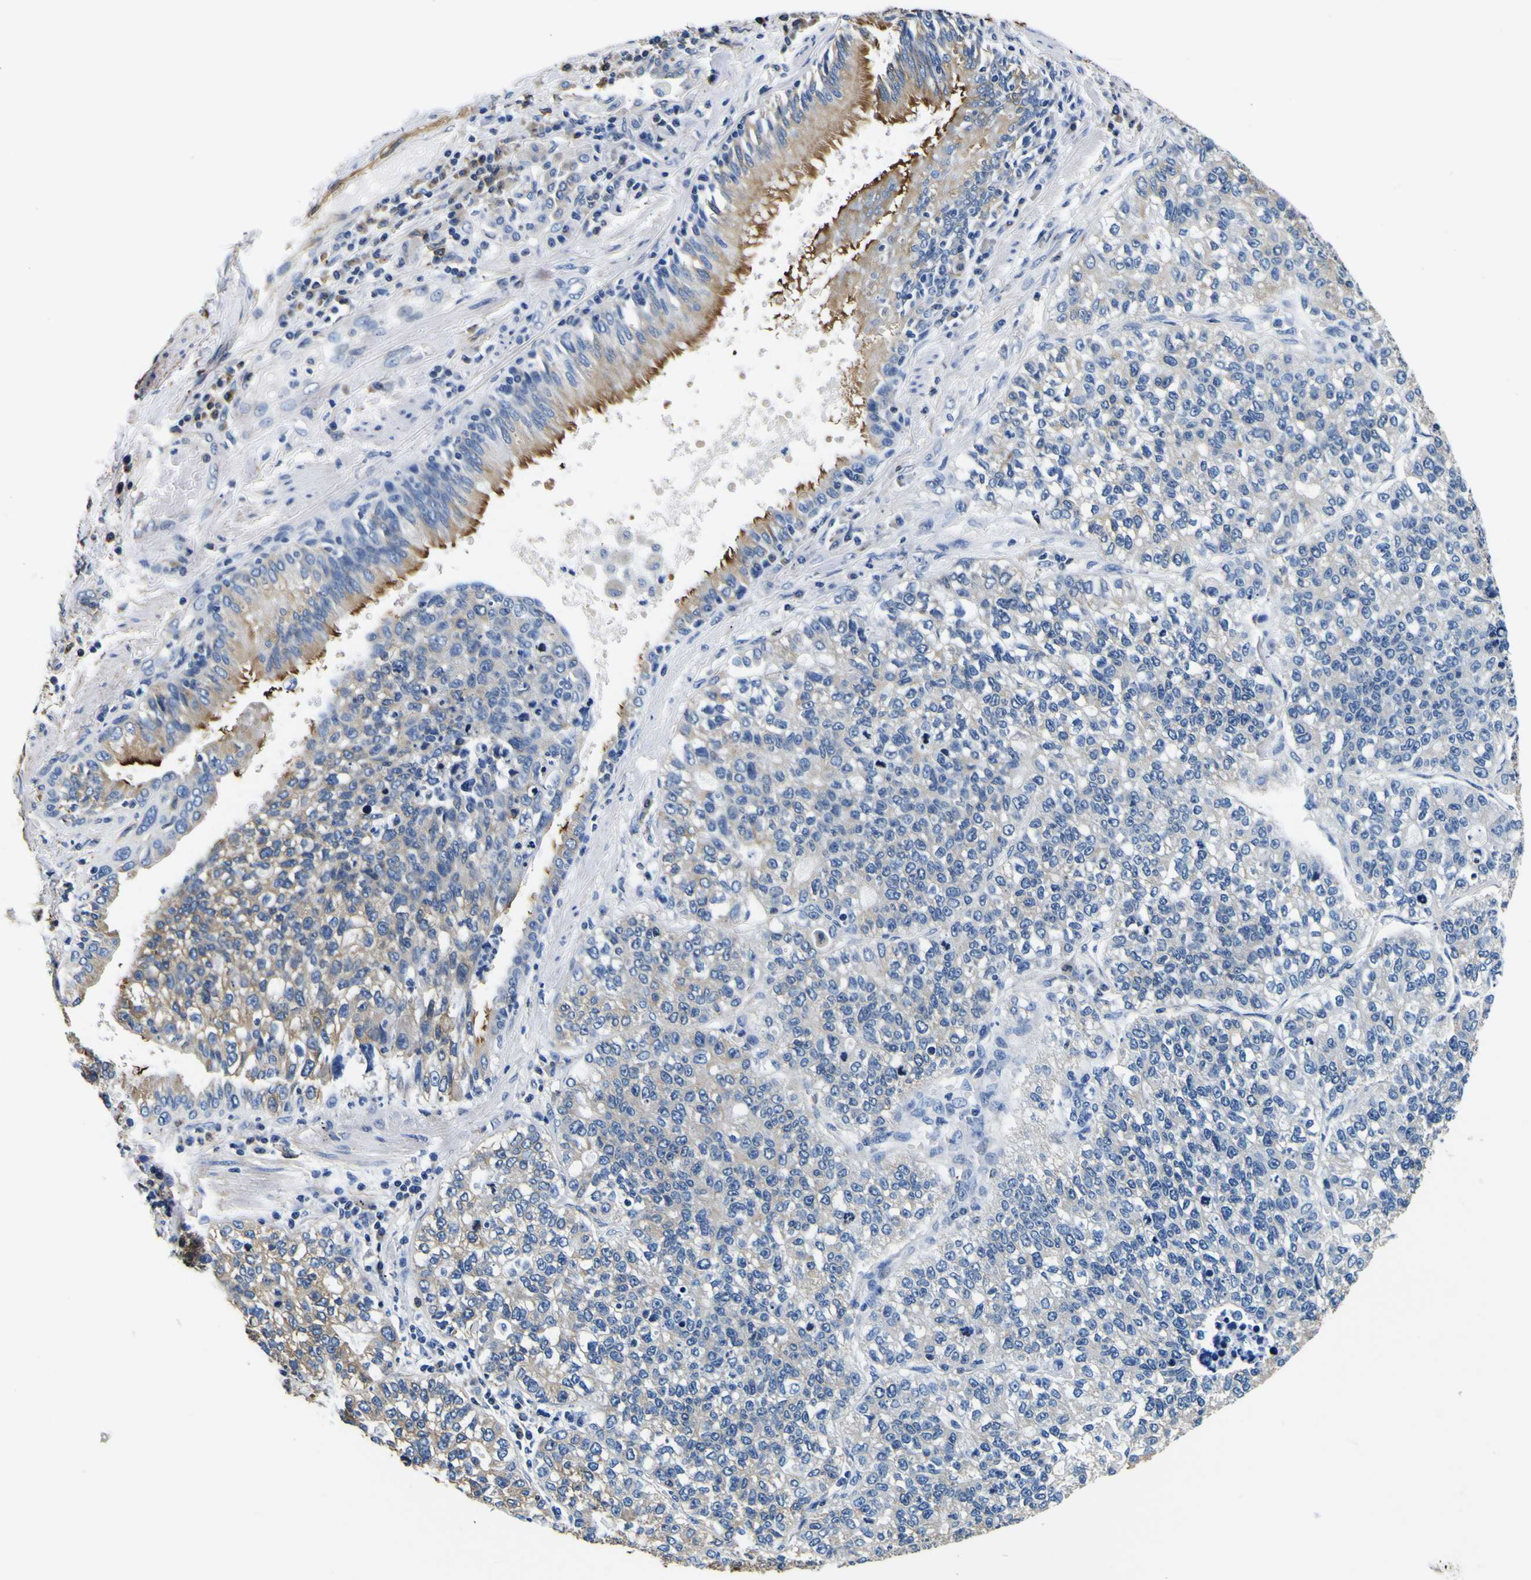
{"staining": {"intensity": "weak", "quantity": "25%-75%", "location": "cytoplasmic/membranous"}, "tissue": "lung cancer", "cell_type": "Tumor cells", "image_type": "cancer", "snomed": [{"axis": "morphology", "description": "Adenocarcinoma, NOS"}, {"axis": "topography", "description": "Lung"}], "caption": "Approximately 25%-75% of tumor cells in adenocarcinoma (lung) demonstrate weak cytoplasmic/membranous protein expression as visualized by brown immunohistochemical staining.", "gene": "TUBA1B", "patient": {"sex": "male", "age": 49}}